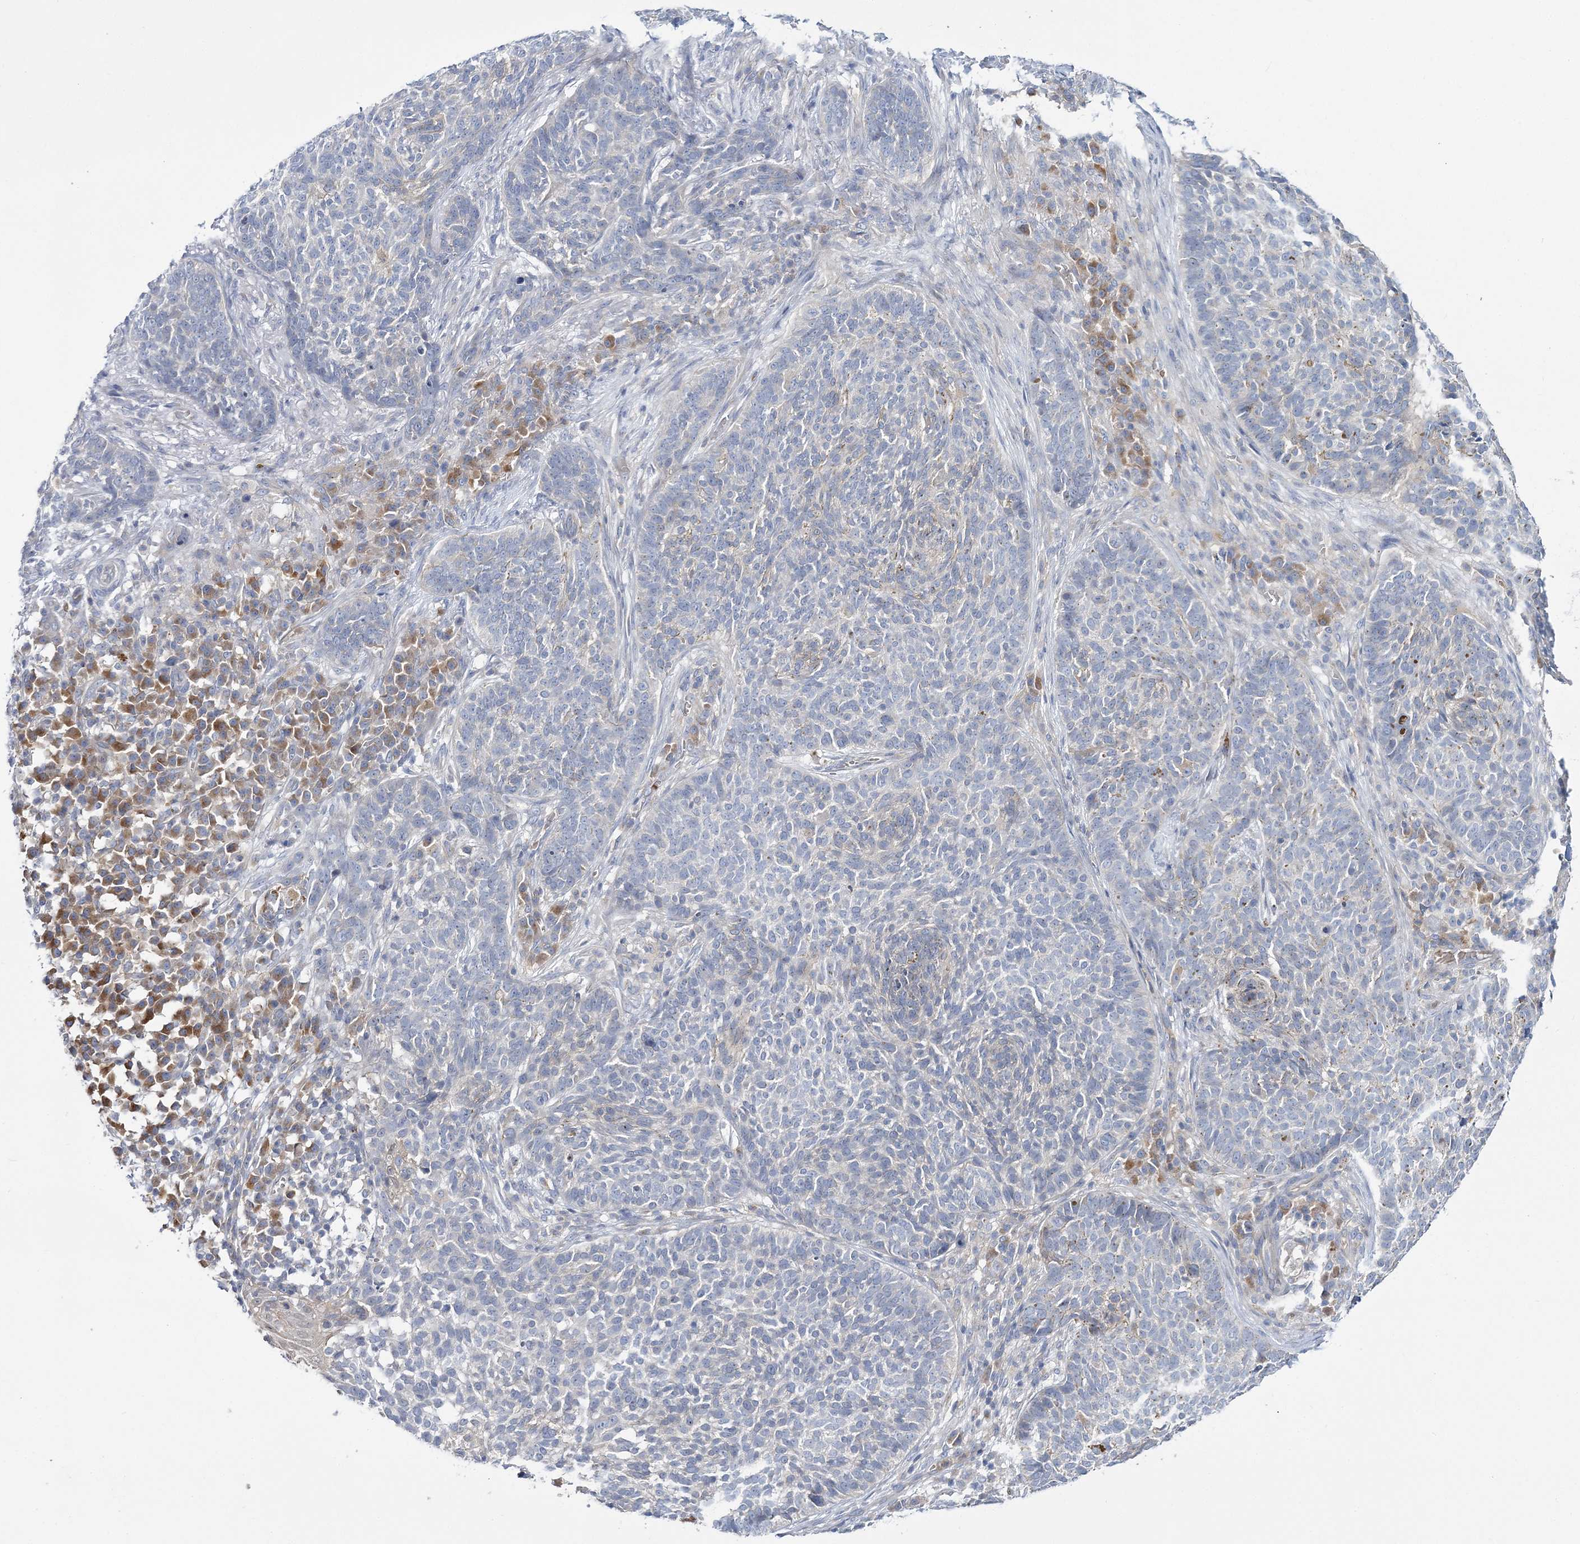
{"staining": {"intensity": "negative", "quantity": "none", "location": "none"}, "tissue": "skin cancer", "cell_type": "Tumor cells", "image_type": "cancer", "snomed": [{"axis": "morphology", "description": "Basal cell carcinoma"}, {"axis": "topography", "description": "Skin"}], "caption": "High magnification brightfield microscopy of skin cancer (basal cell carcinoma) stained with DAB (brown) and counterstained with hematoxylin (blue): tumor cells show no significant expression.", "gene": "ATP11B", "patient": {"sex": "male", "age": 85}}